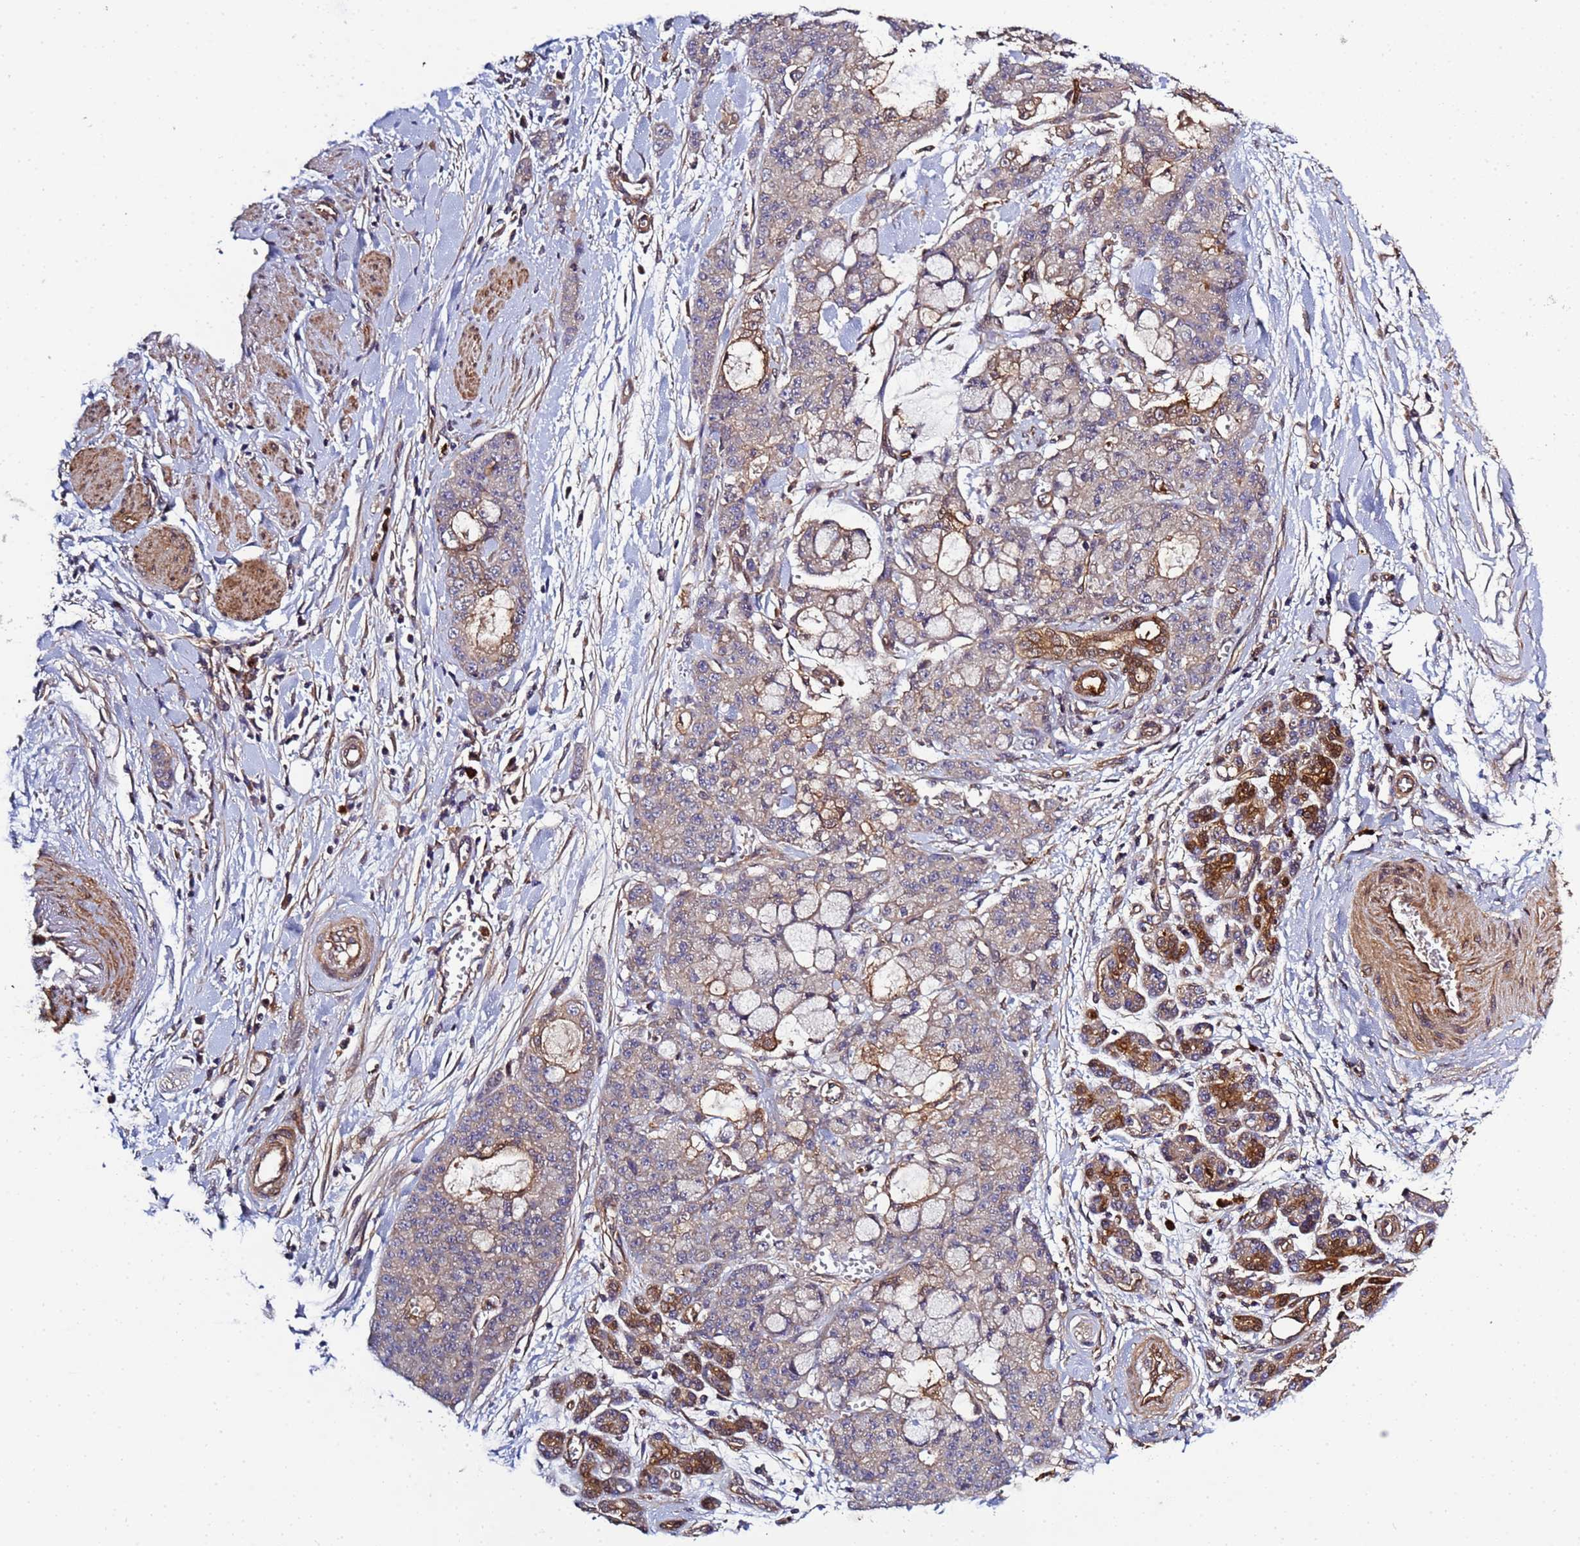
{"staining": {"intensity": "moderate", "quantity": "<25%", "location": "cytoplasmic/membranous"}, "tissue": "pancreatic cancer", "cell_type": "Tumor cells", "image_type": "cancer", "snomed": [{"axis": "morphology", "description": "Adenocarcinoma, NOS"}, {"axis": "topography", "description": "Pancreas"}], "caption": "This is an image of IHC staining of pancreatic cancer, which shows moderate positivity in the cytoplasmic/membranous of tumor cells.", "gene": "C8orf34", "patient": {"sex": "female", "age": 73}}